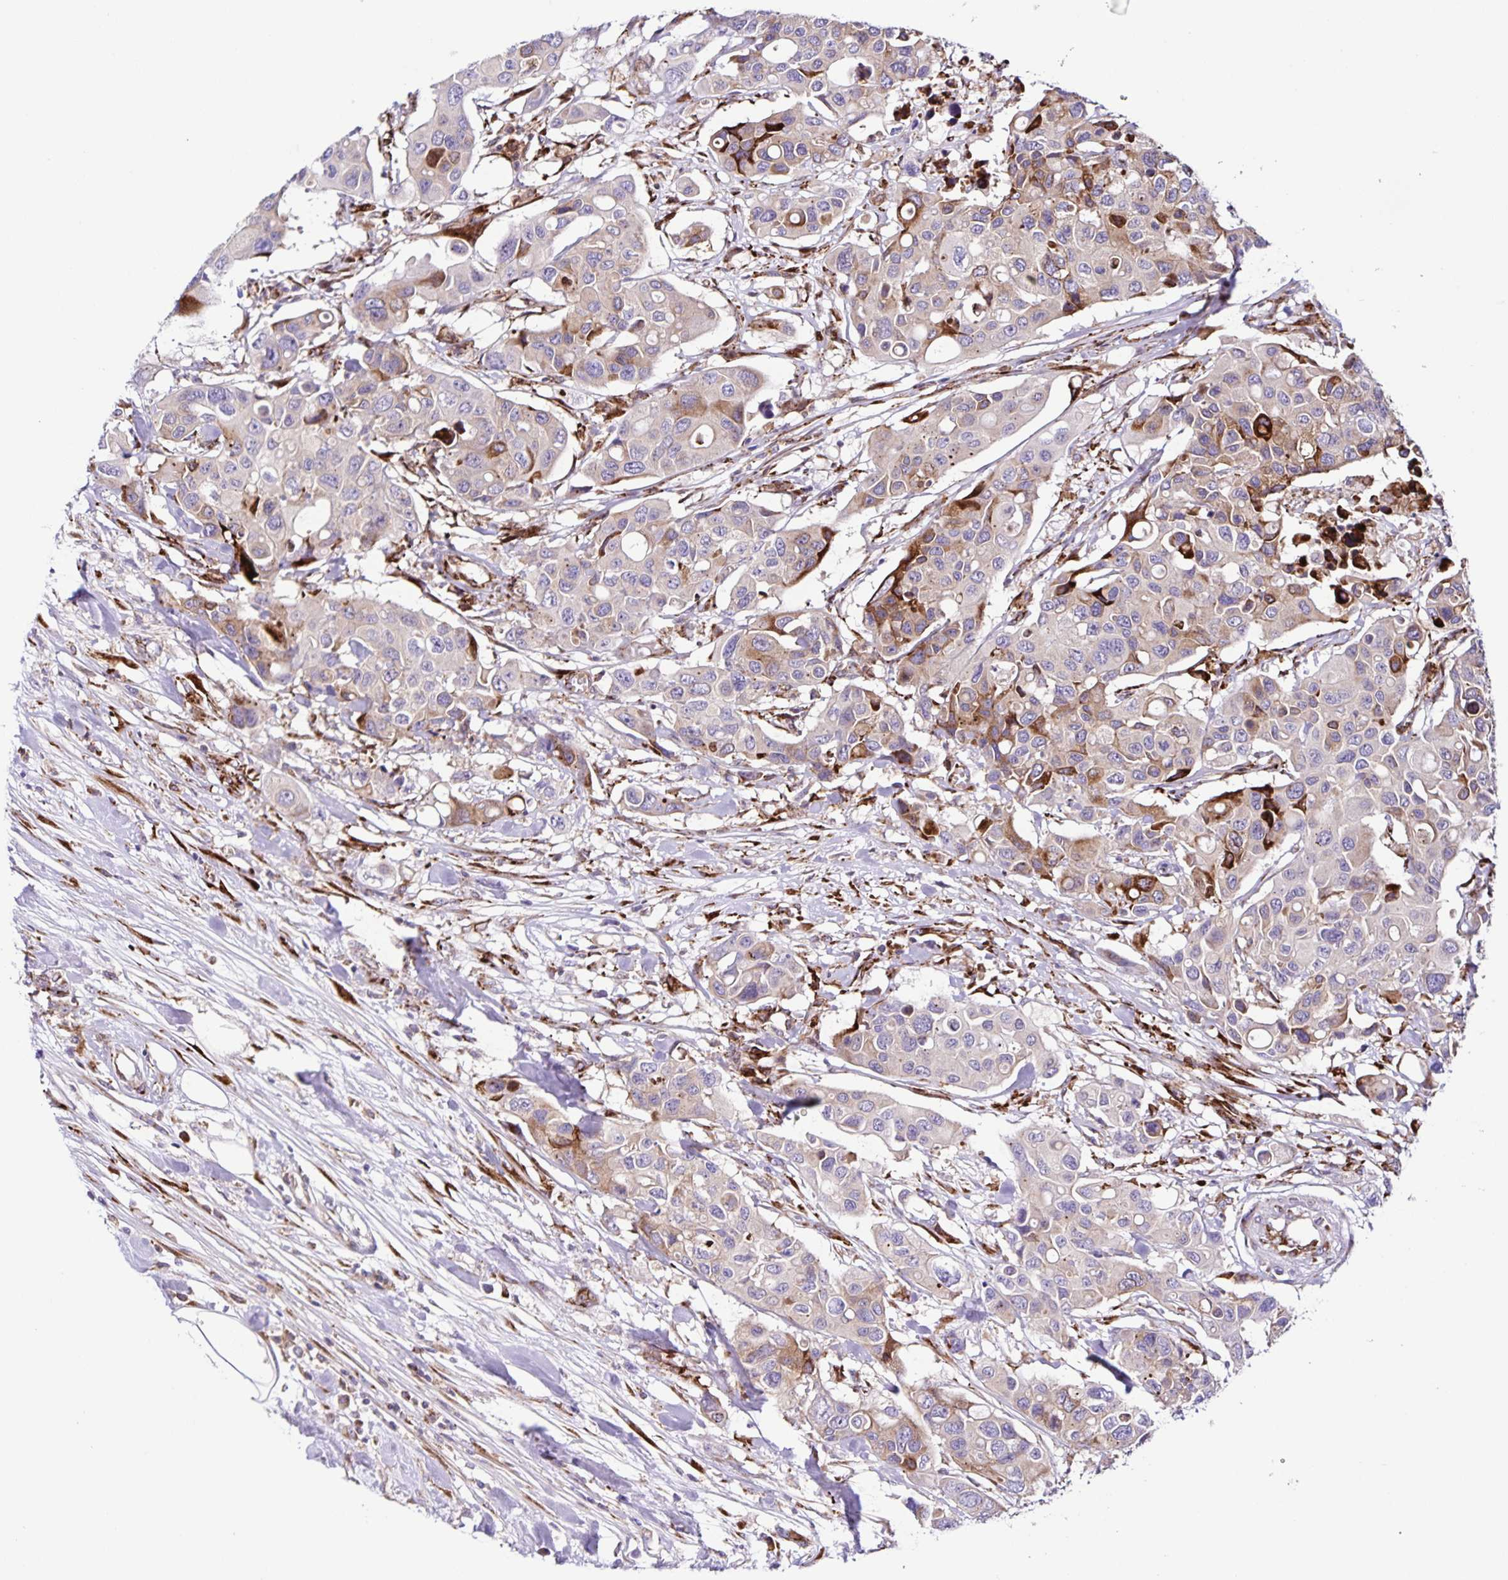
{"staining": {"intensity": "strong", "quantity": "<25%", "location": "cytoplasmic/membranous"}, "tissue": "colorectal cancer", "cell_type": "Tumor cells", "image_type": "cancer", "snomed": [{"axis": "morphology", "description": "Adenocarcinoma, NOS"}, {"axis": "topography", "description": "Colon"}], "caption": "Human colorectal cancer (adenocarcinoma) stained with a protein marker exhibits strong staining in tumor cells.", "gene": "OSBPL5", "patient": {"sex": "male", "age": 77}}